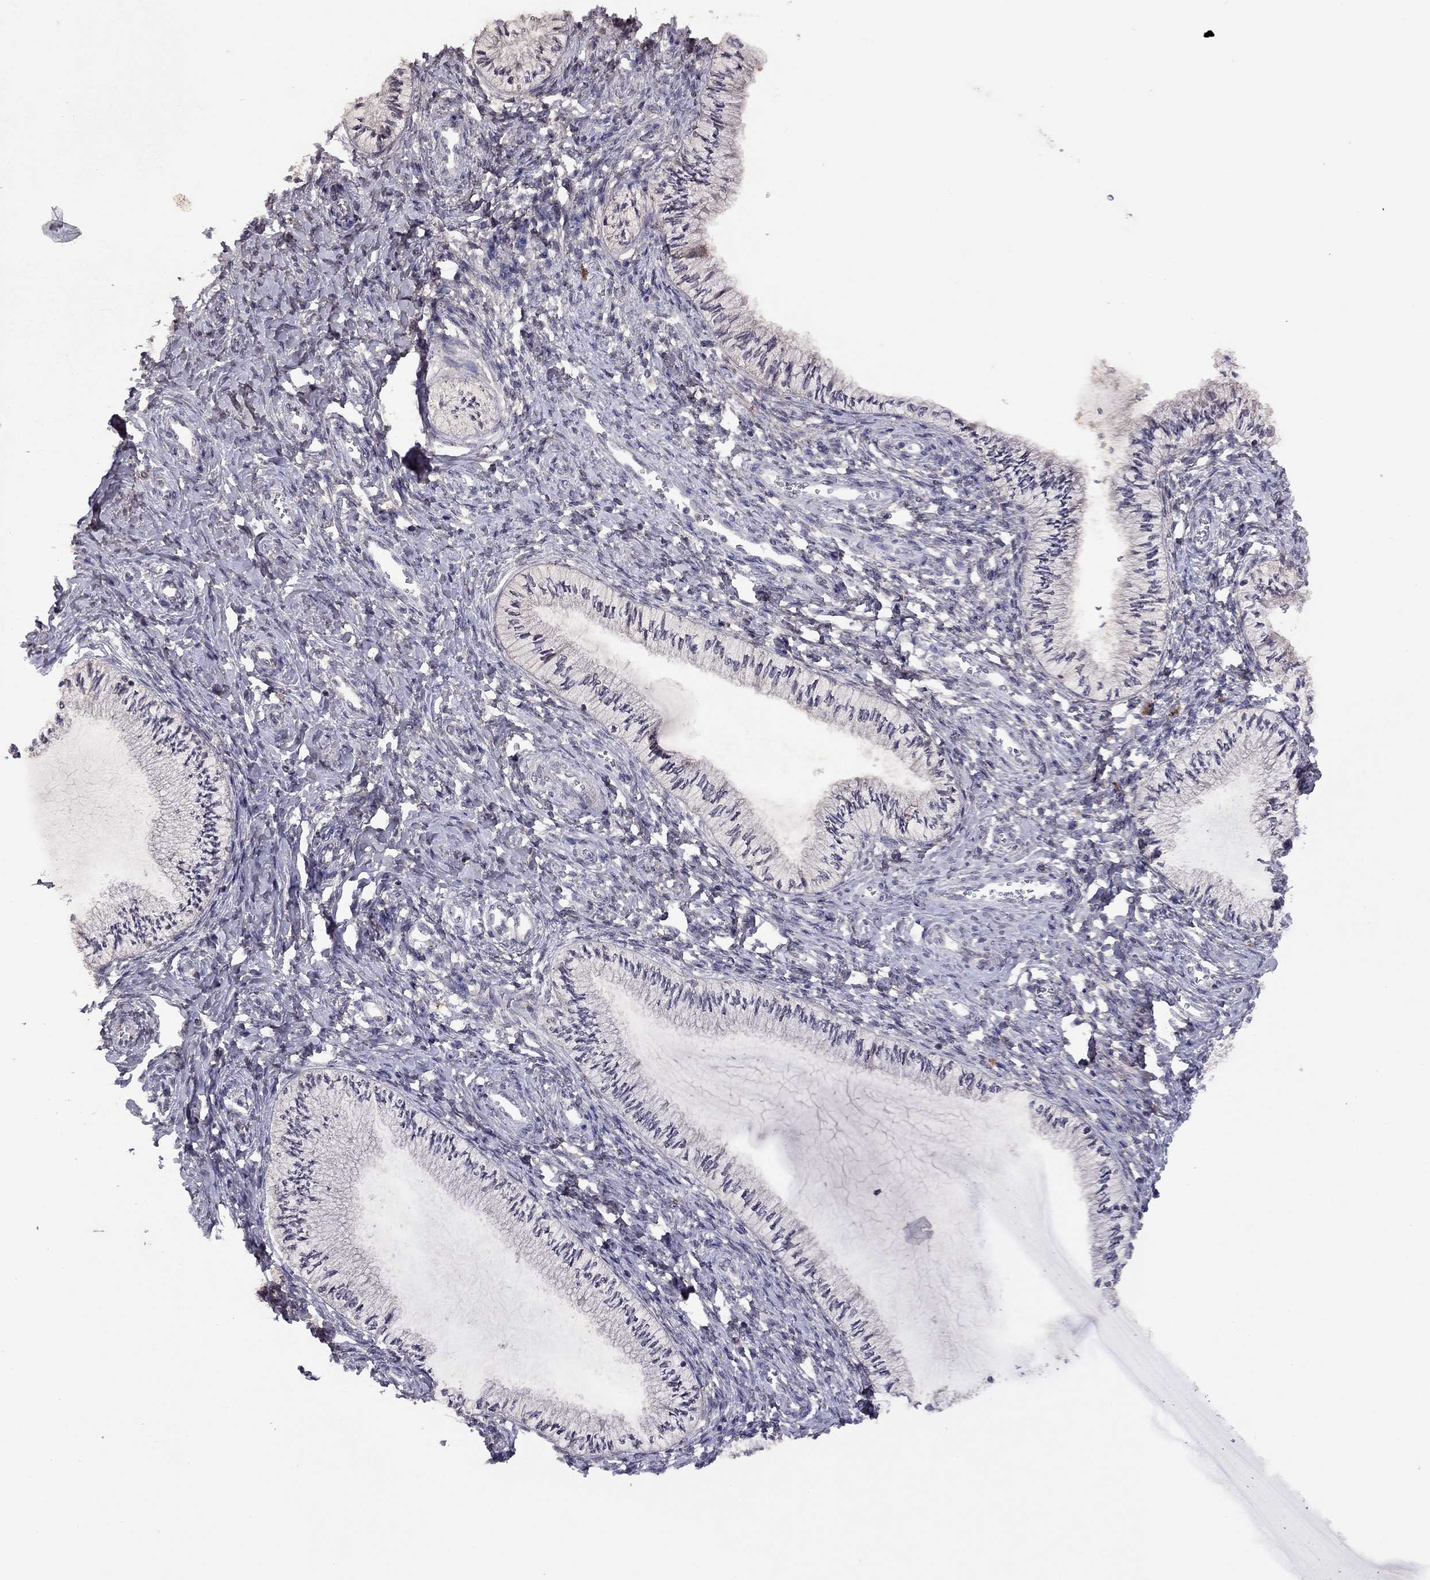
{"staining": {"intensity": "negative", "quantity": "none", "location": "none"}, "tissue": "cervix", "cell_type": "Glandular cells", "image_type": "normal", "snomed": [{"axis": "morphology", "description": "Normal tissue, NOS"}, {"axis": "topography", "description": "Cervix"}], "caption": "Immunohistochemistry (IHC) photomicrograph of unremarkable cervix: human cervix stained with DAB (3,3'-diaminobenzidine) exhibits no significant protein positivity in glandular cells.", "gene": "ESR2", "patient": {"sex": "female", "age": 24}}